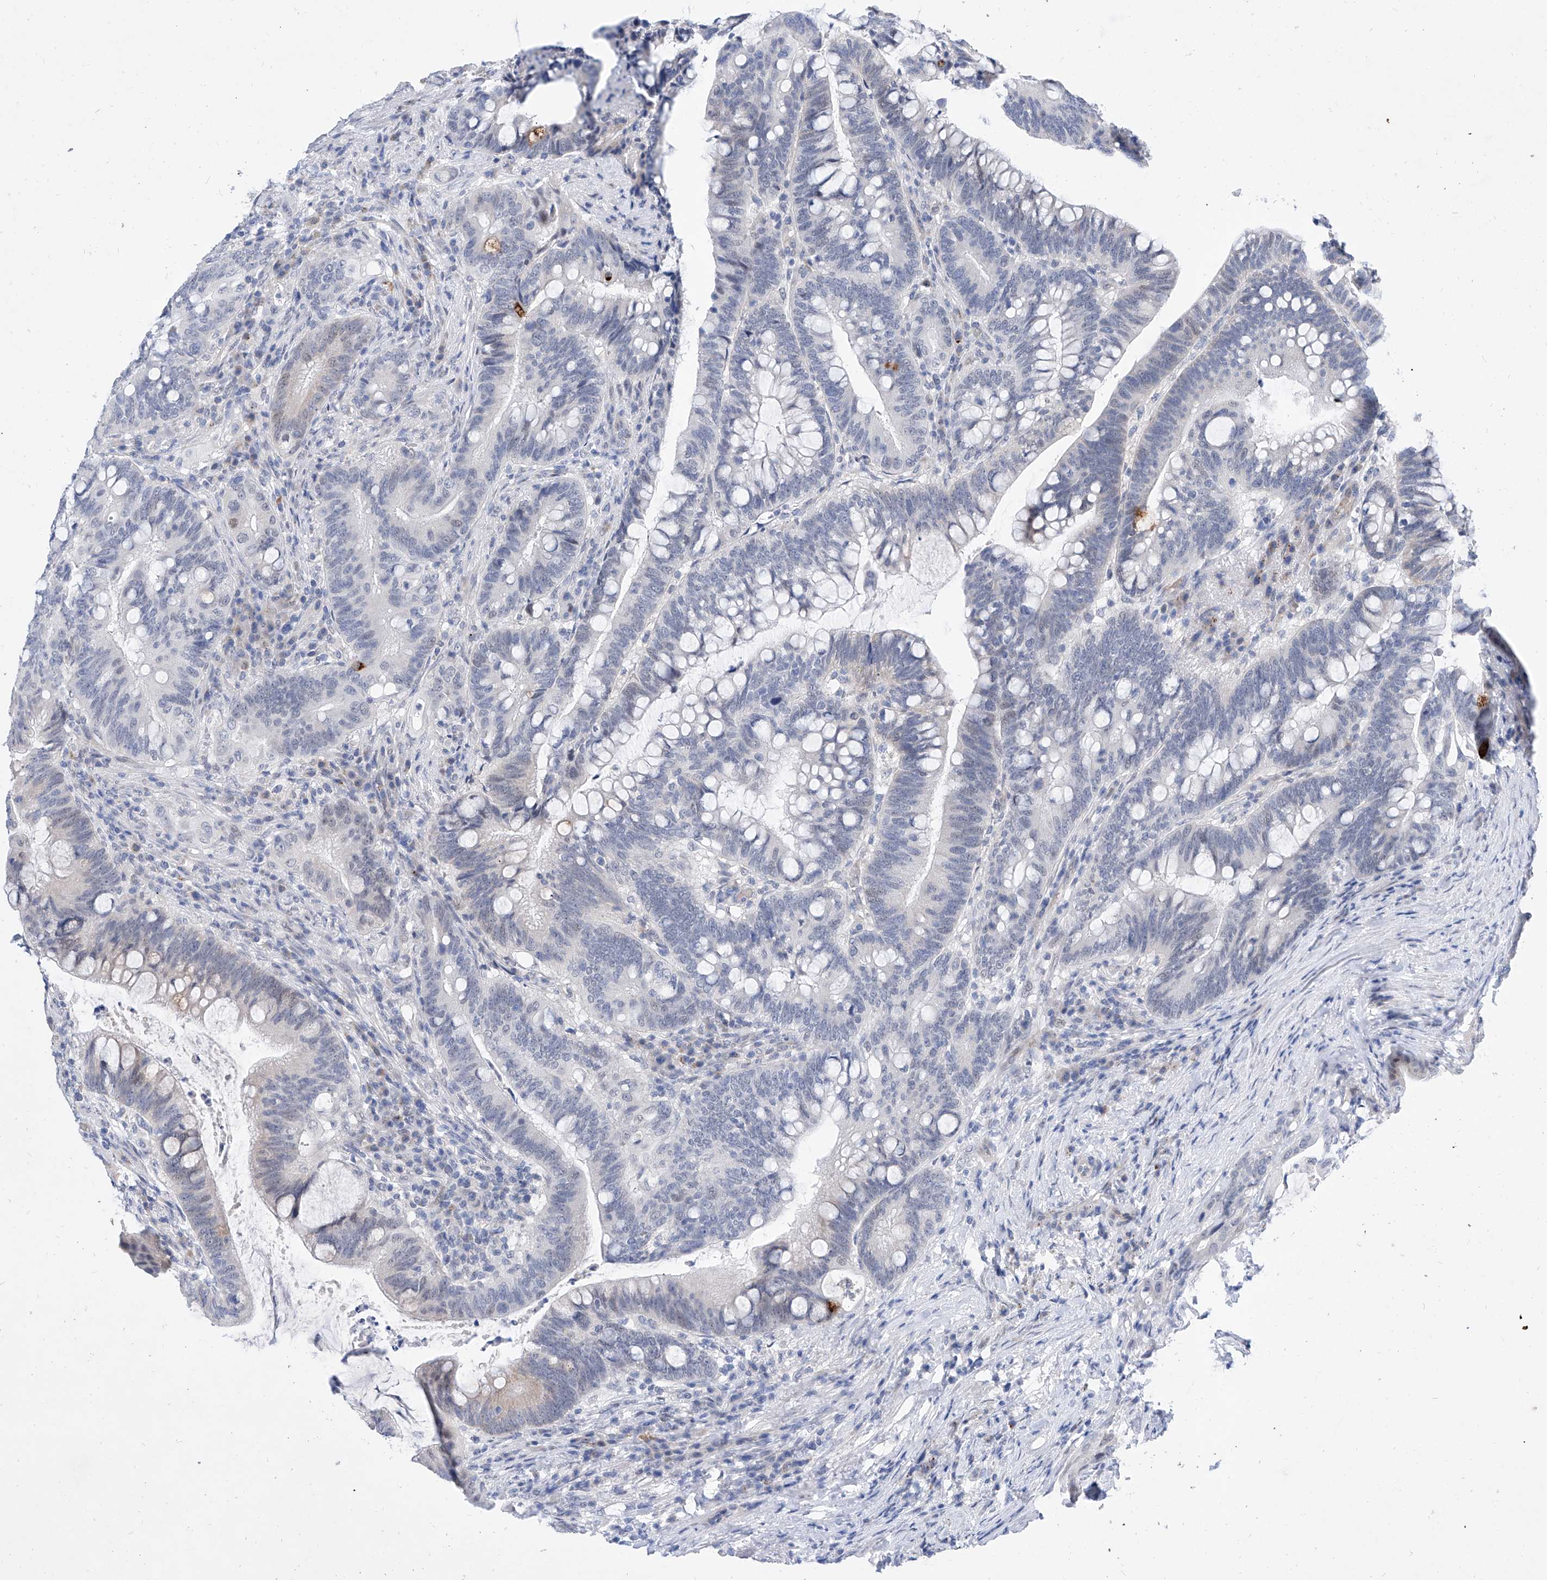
{"staining": {"intensity": "negative", "quantity": "none", "location": "none"}, "tissue": "colorectal cancer", "cell_type": "Tumor cells", "image_type": "cancer", "snomed": [{"axis": "morphology", "description": "Adenocarcinoma, NOS"}, {"axis": "topography", "description": "Colon"}], "caption": "This is a micrograph of immunohistochemistry (IHC) staining of colorectal cancer, which shows no positivity in tumor cells. Brightfield microscopy of immunohistochemistry (IHC) stained with DAB (3,3'-diaminobenzidine) (brown) and hematoxylin (blue), captured at high magnification.", "gene": "BPTF", "patient": {"sex": "female", "age": 66}}